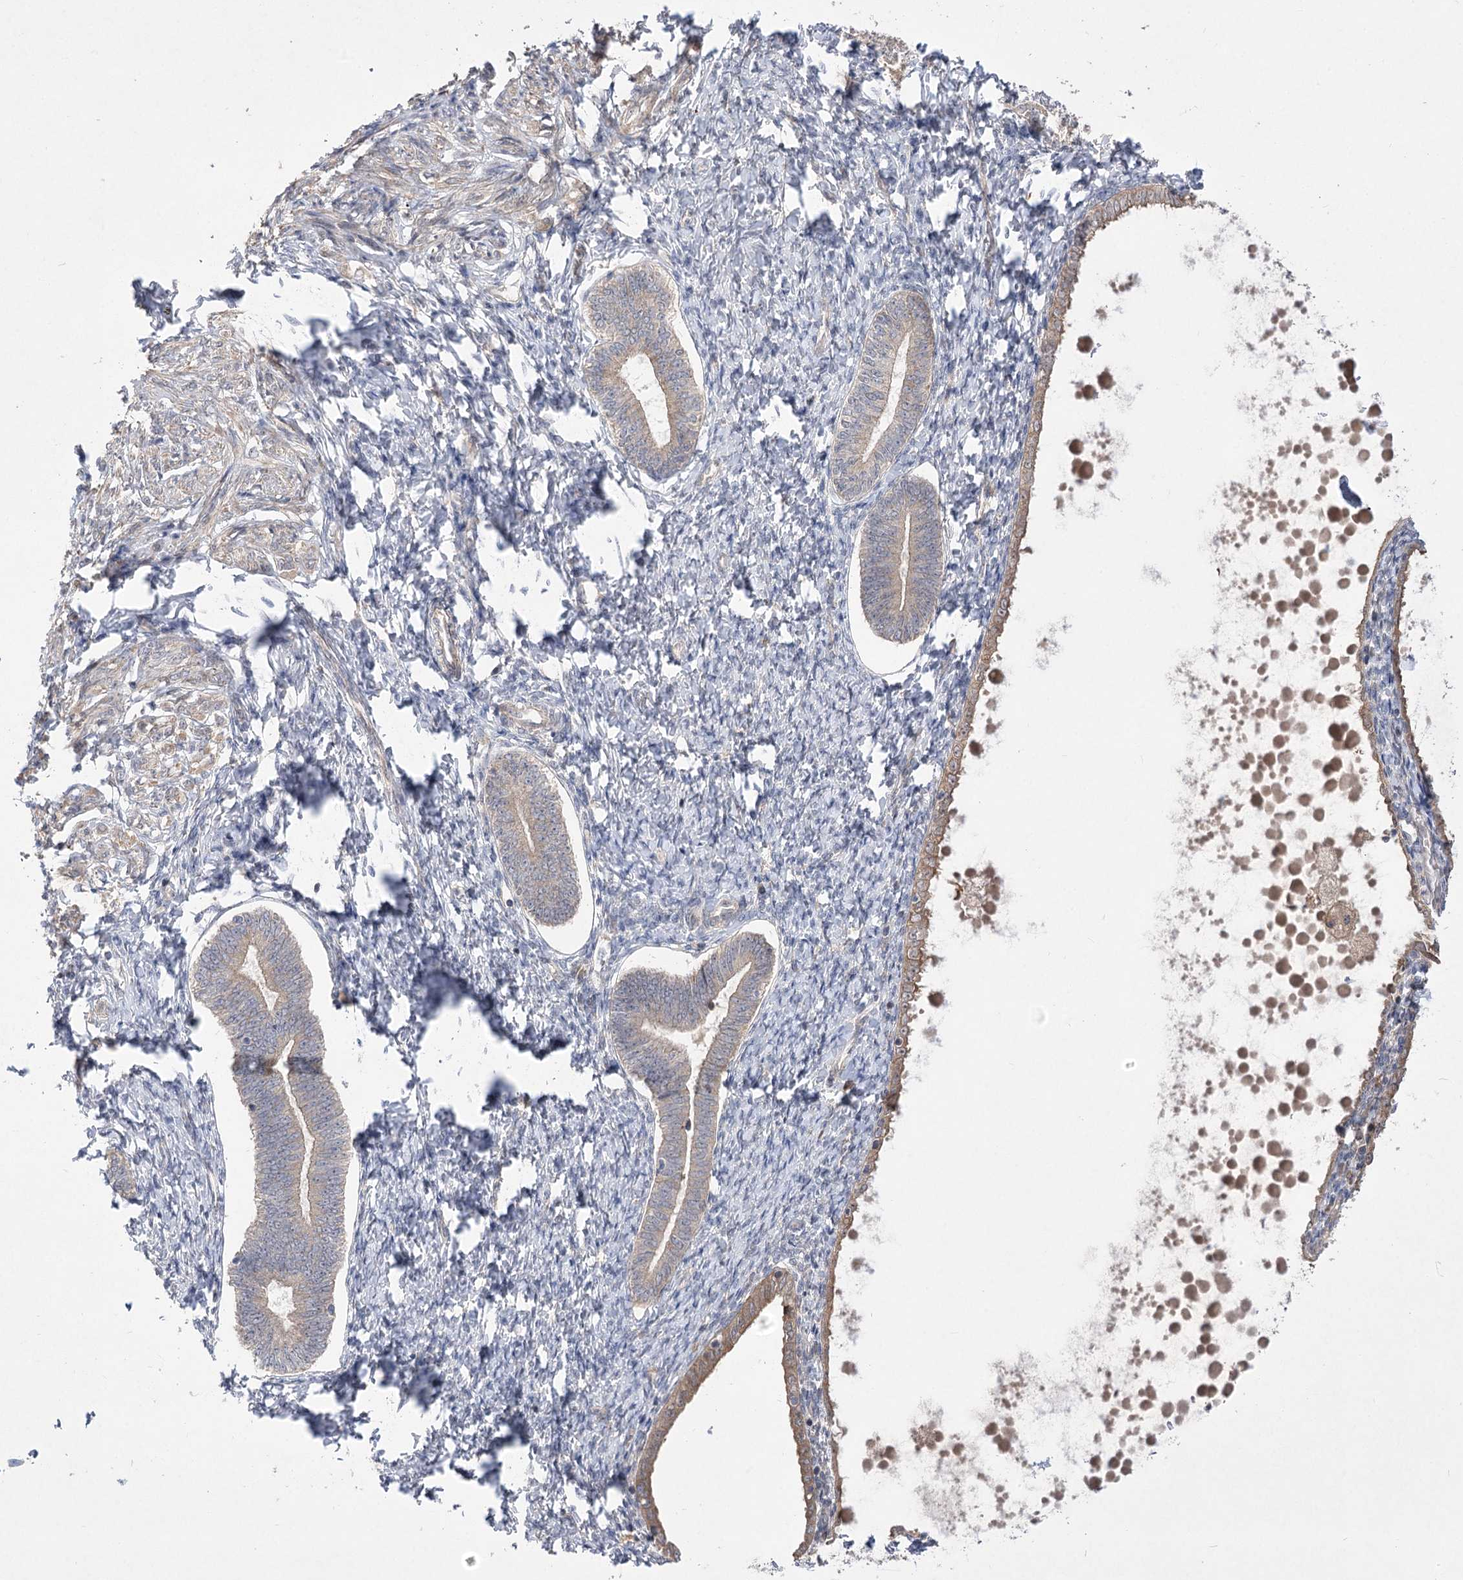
{"staining": {"intensity": "weak", "quantity": "<25%", "location": "cytoplasmic/membranous"}, "tissue": "endometrium", "cell_type": "Cells in endometrial stroma", "image_type": "normal", "snomed": [{"axis": "morphology", "description": "Normal tissue, NOS"}, {"axis": "topography", "description": "Endometrium"}], "caption": "Cells in endometrial stroma are negative for protein expression in benign human endometrium. (DAB IHC, high magnification).", "gene": "HELT", "patient": {"sex": "female", "age": 72}}